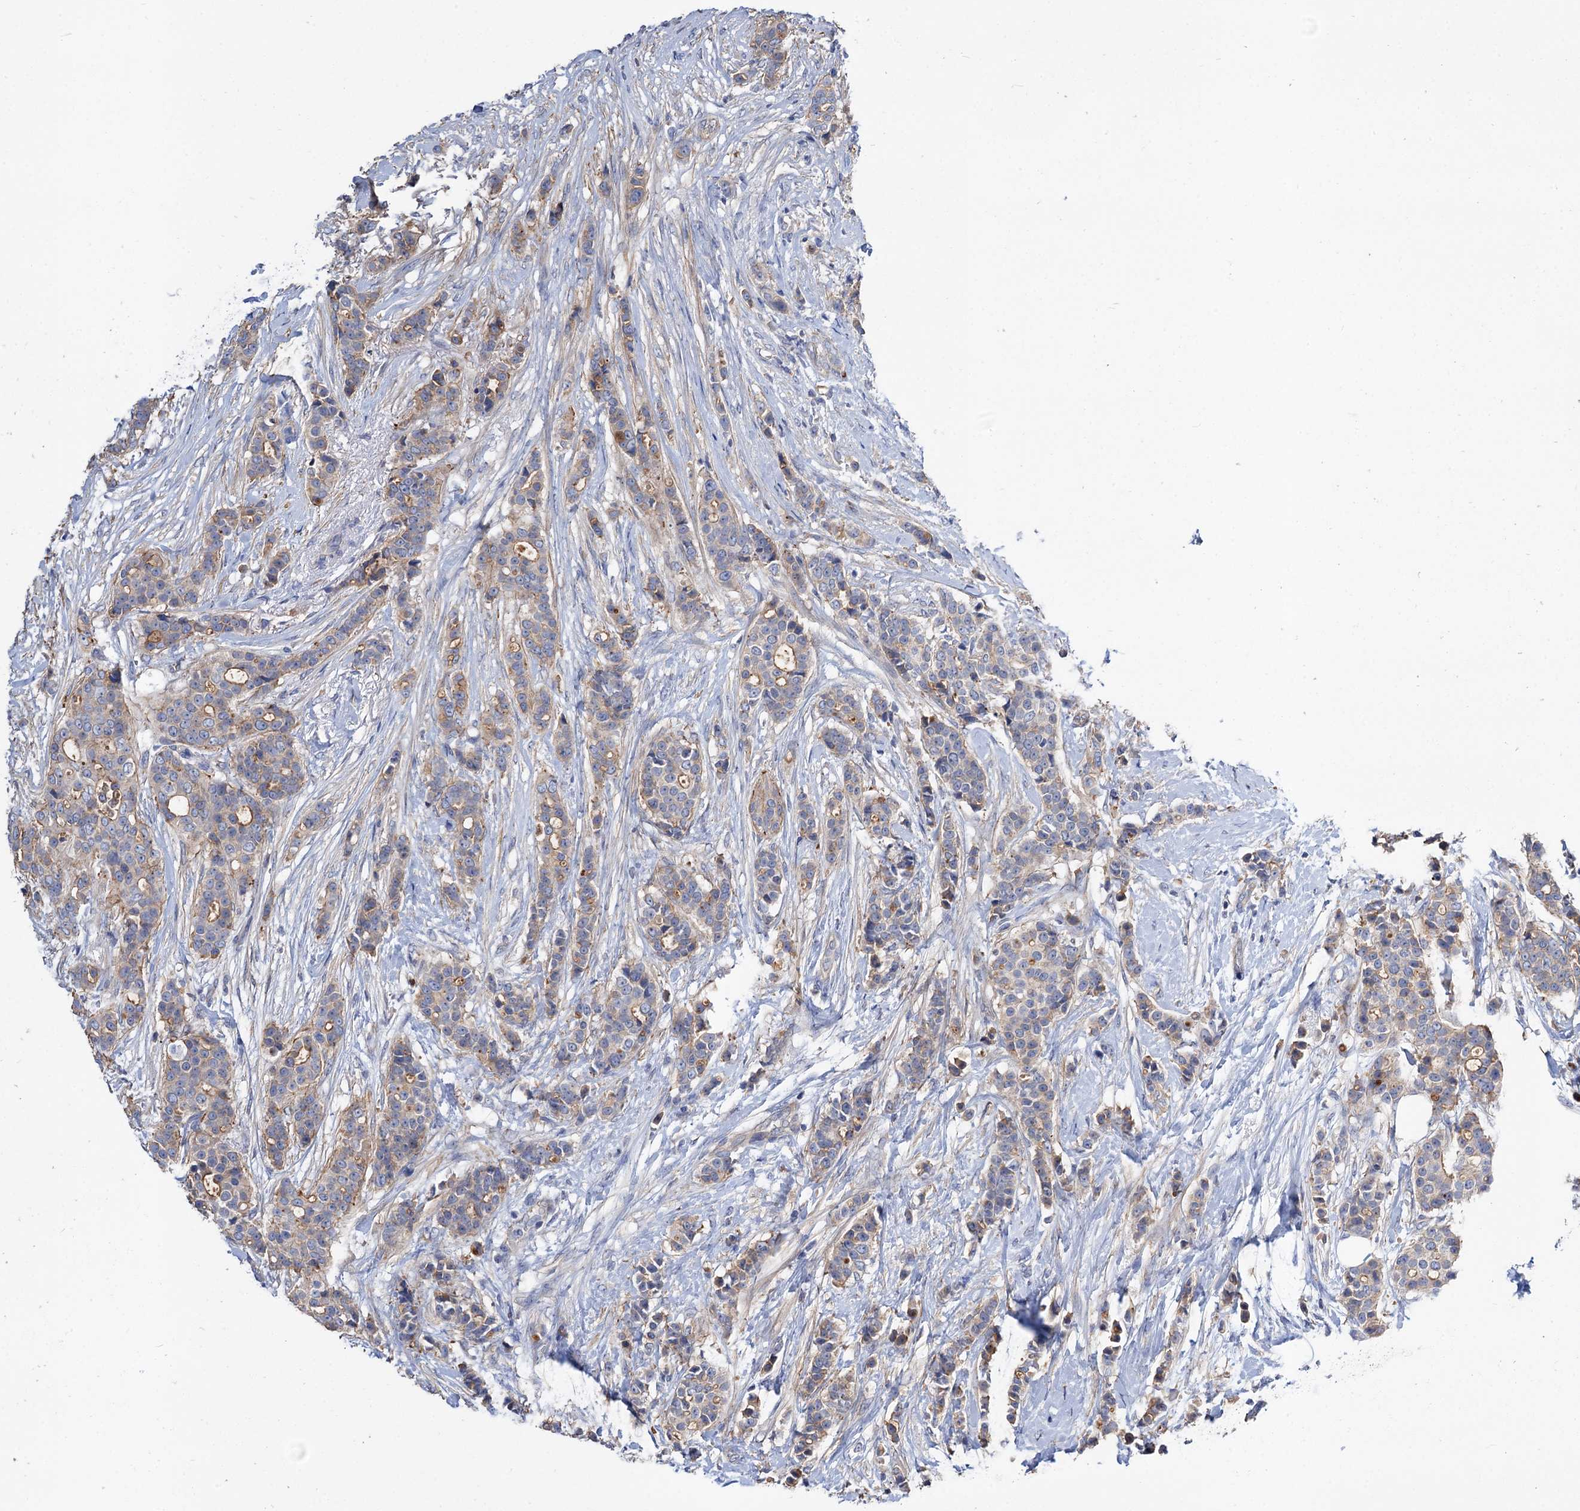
{"staining": {"intensity": "weak", "quantity": "<25%", "location": "cytoplasmic/membranous"}, "tissue": "breast cancer", "cell_type": "Tumor cells", "image_type": "cancer", "snomed": [{"axis": "morphology", "description": "Lobular carcinoma"}, {"axis": "topography", "description": "Breast"}], "caption": "Histopathology image shows no protein positivity in tumor cells of breast lobular carcinoma tissue.", "gene": "NUDCD2", "patient": {"sex": "female", "age": 51}}